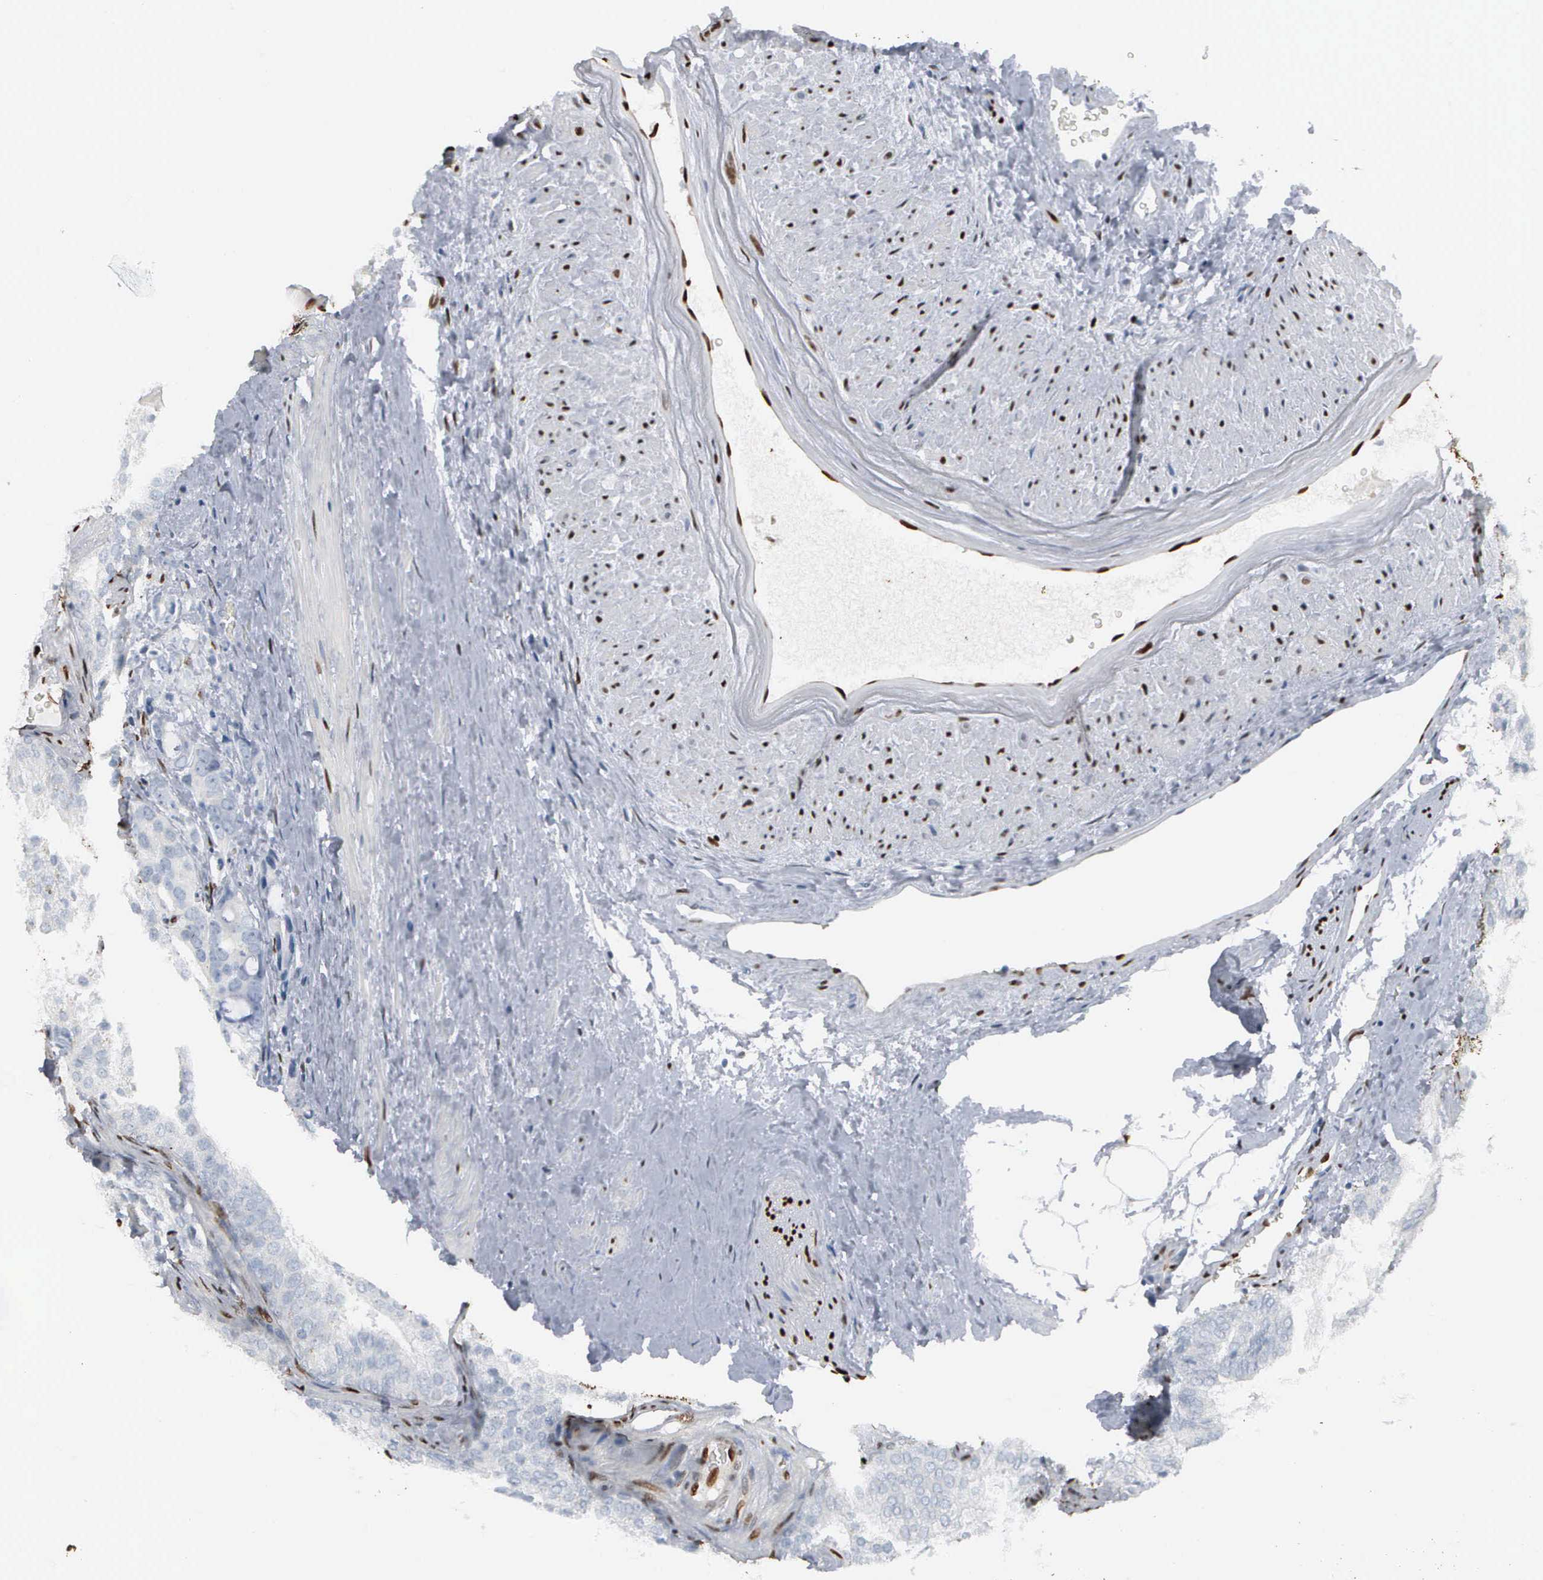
{"staining": {"intensity": "negative", "quantity": "none", "location": "none"}, "tissue": "prostate cancer", "cell_type": "Tumor cells", "image_type": "cancer", "snomed": [{"axis": "morphology", "description": "Adenocarcinoma, Low grade"}, {"axis": "topography", "description": "Prostate"}], "caption": "Immunohistochemical staining of prostate cancer (adenocarcinoma (low-grade)) shows no significant expression in tumor cells.", "gene": "FGF2", "patient": {"sex": "male", "age": 69}}